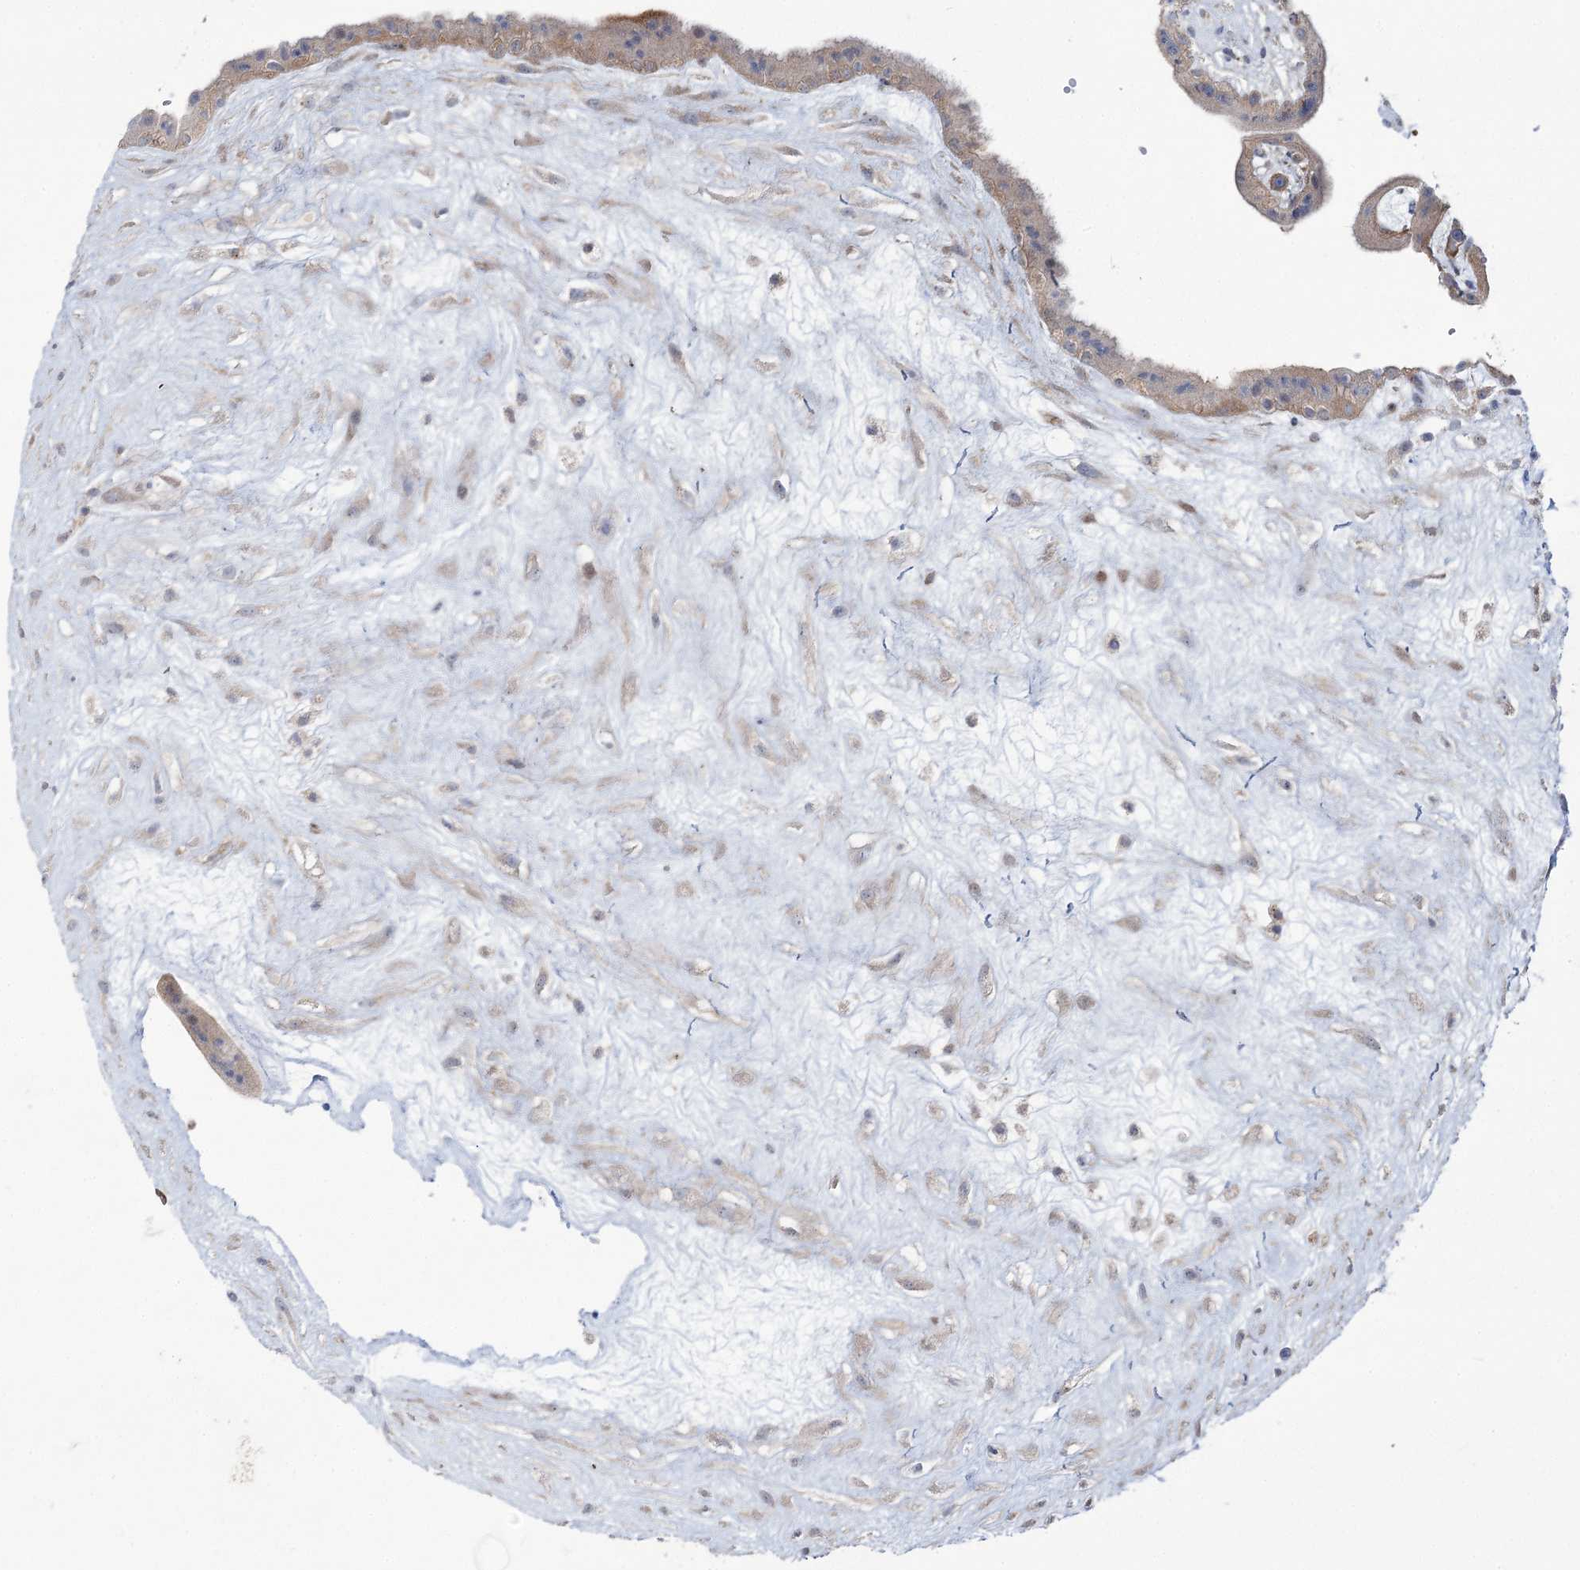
{"staining": {"intensity": "moderate", "quantity": ">75%", "location": "cytoplasmic/membranous"}, "tissue": "placenta", "cell_type": "Trophoblastic cells", "image_type": "normal", "snomed": [{"axis": "morphology", "description": "Normal tissue, NOS"}, {"axis": "topography", "description": "Placenta"}], "caption": "About >75% of trophoblastic cells in normal placenta reveal moderate cytoplasmic/membranous protein staining as visualized by brown immunohistochemical staining.", "gene": "SCN11A", "patient": {"sex": "female", "age": 18}}